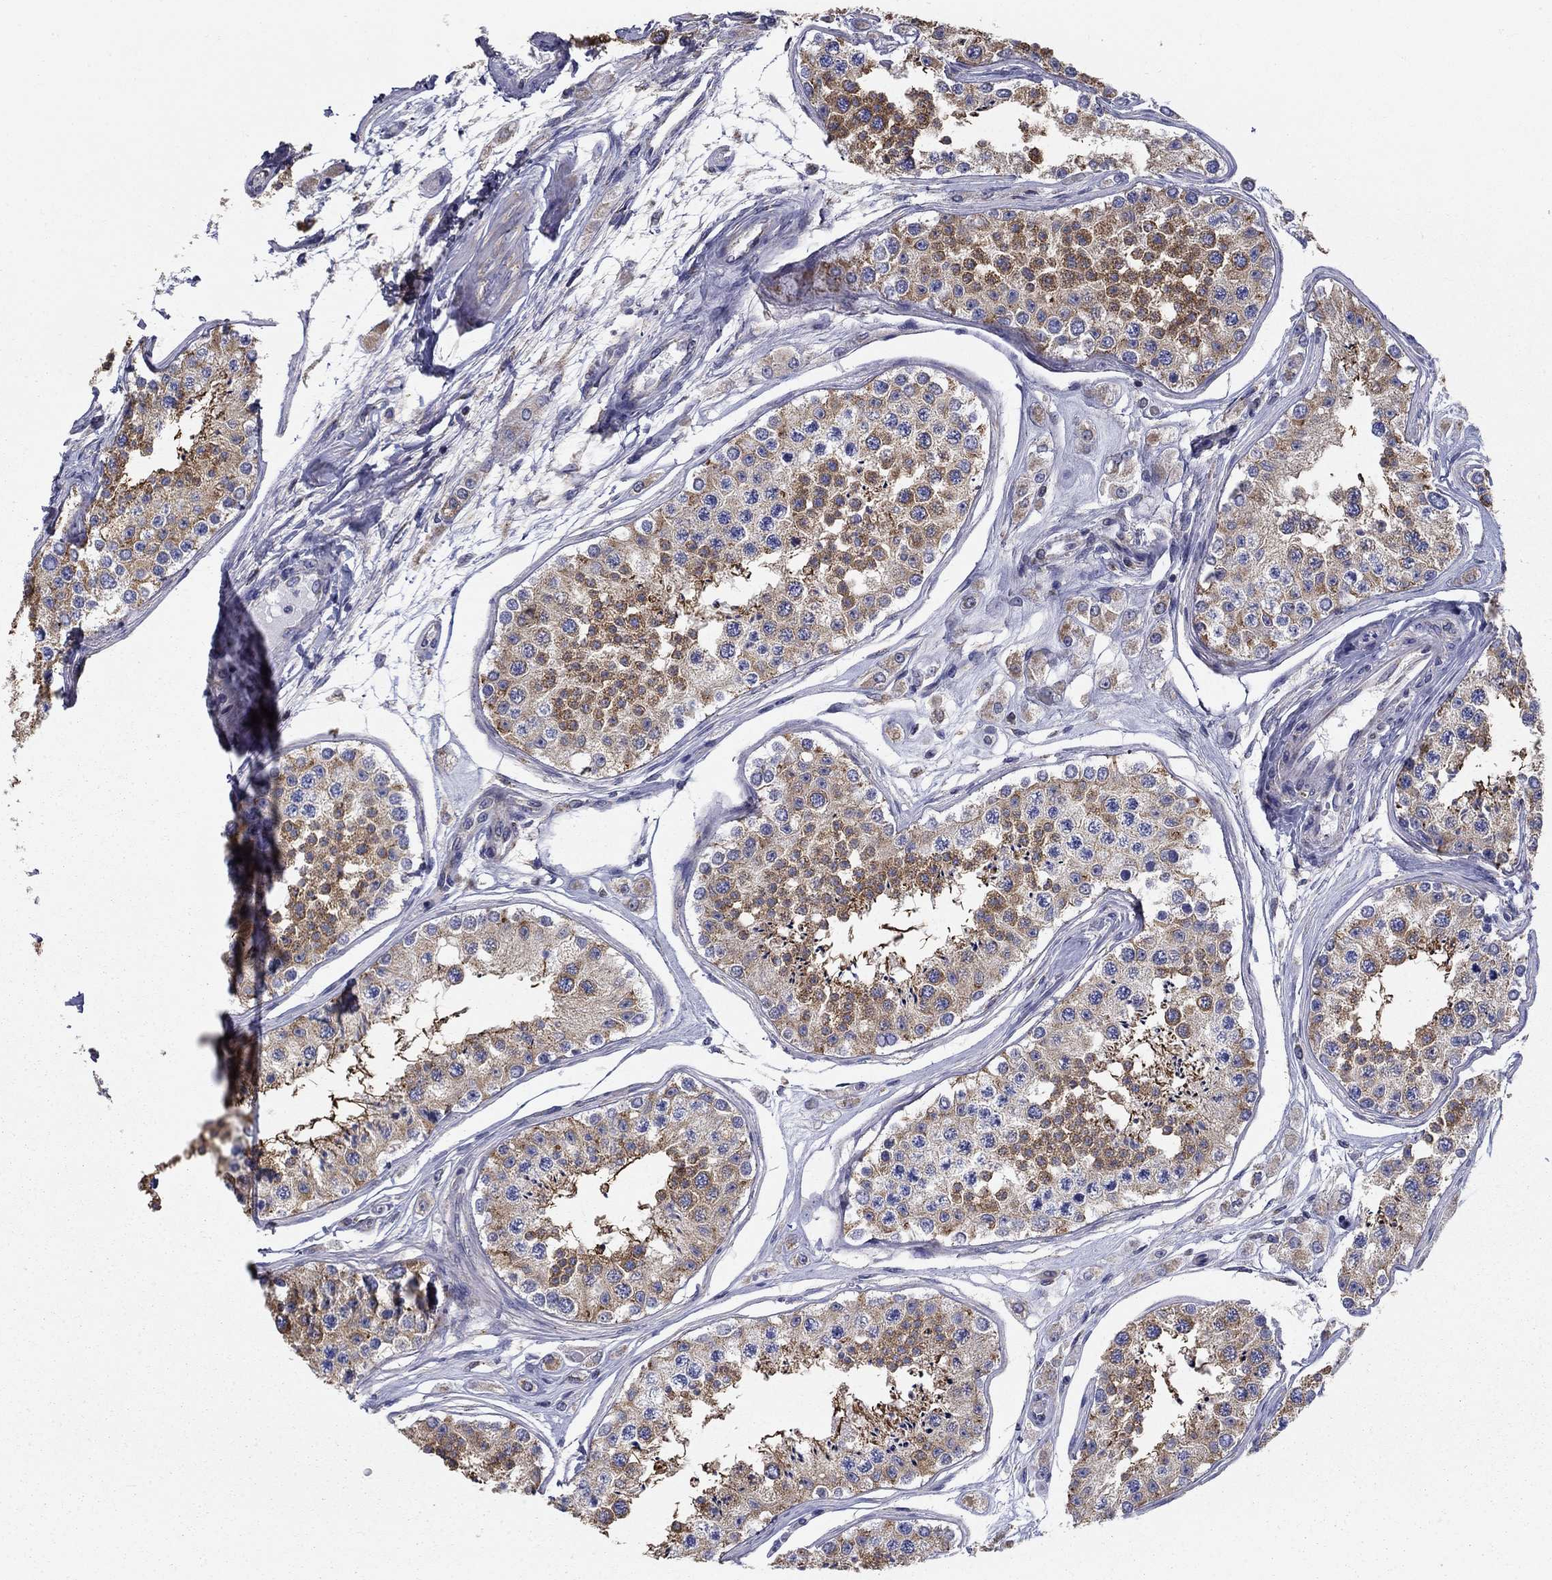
{"staining": {"intensity": "strong", "quantity": "25%-75%", "location": "cytoplasmic/membranous"}, "tissue": "testis", "cell_type": "Cells in seminiferous ducts", "image_type": "normal", "snomed": [{"axis": "morphology", "description": "Normal tissue, NOS"}, {"axis": "topography", "description": "Testis"}], "caption": "Testis stained with DAB IHC reveals high levels of strong cytoplasmic/membranous expression in approximately 25%-75% of cells in seminiferous ducts.", "gene": "NME5", "patient": {"sex": "male", "age": 25}}